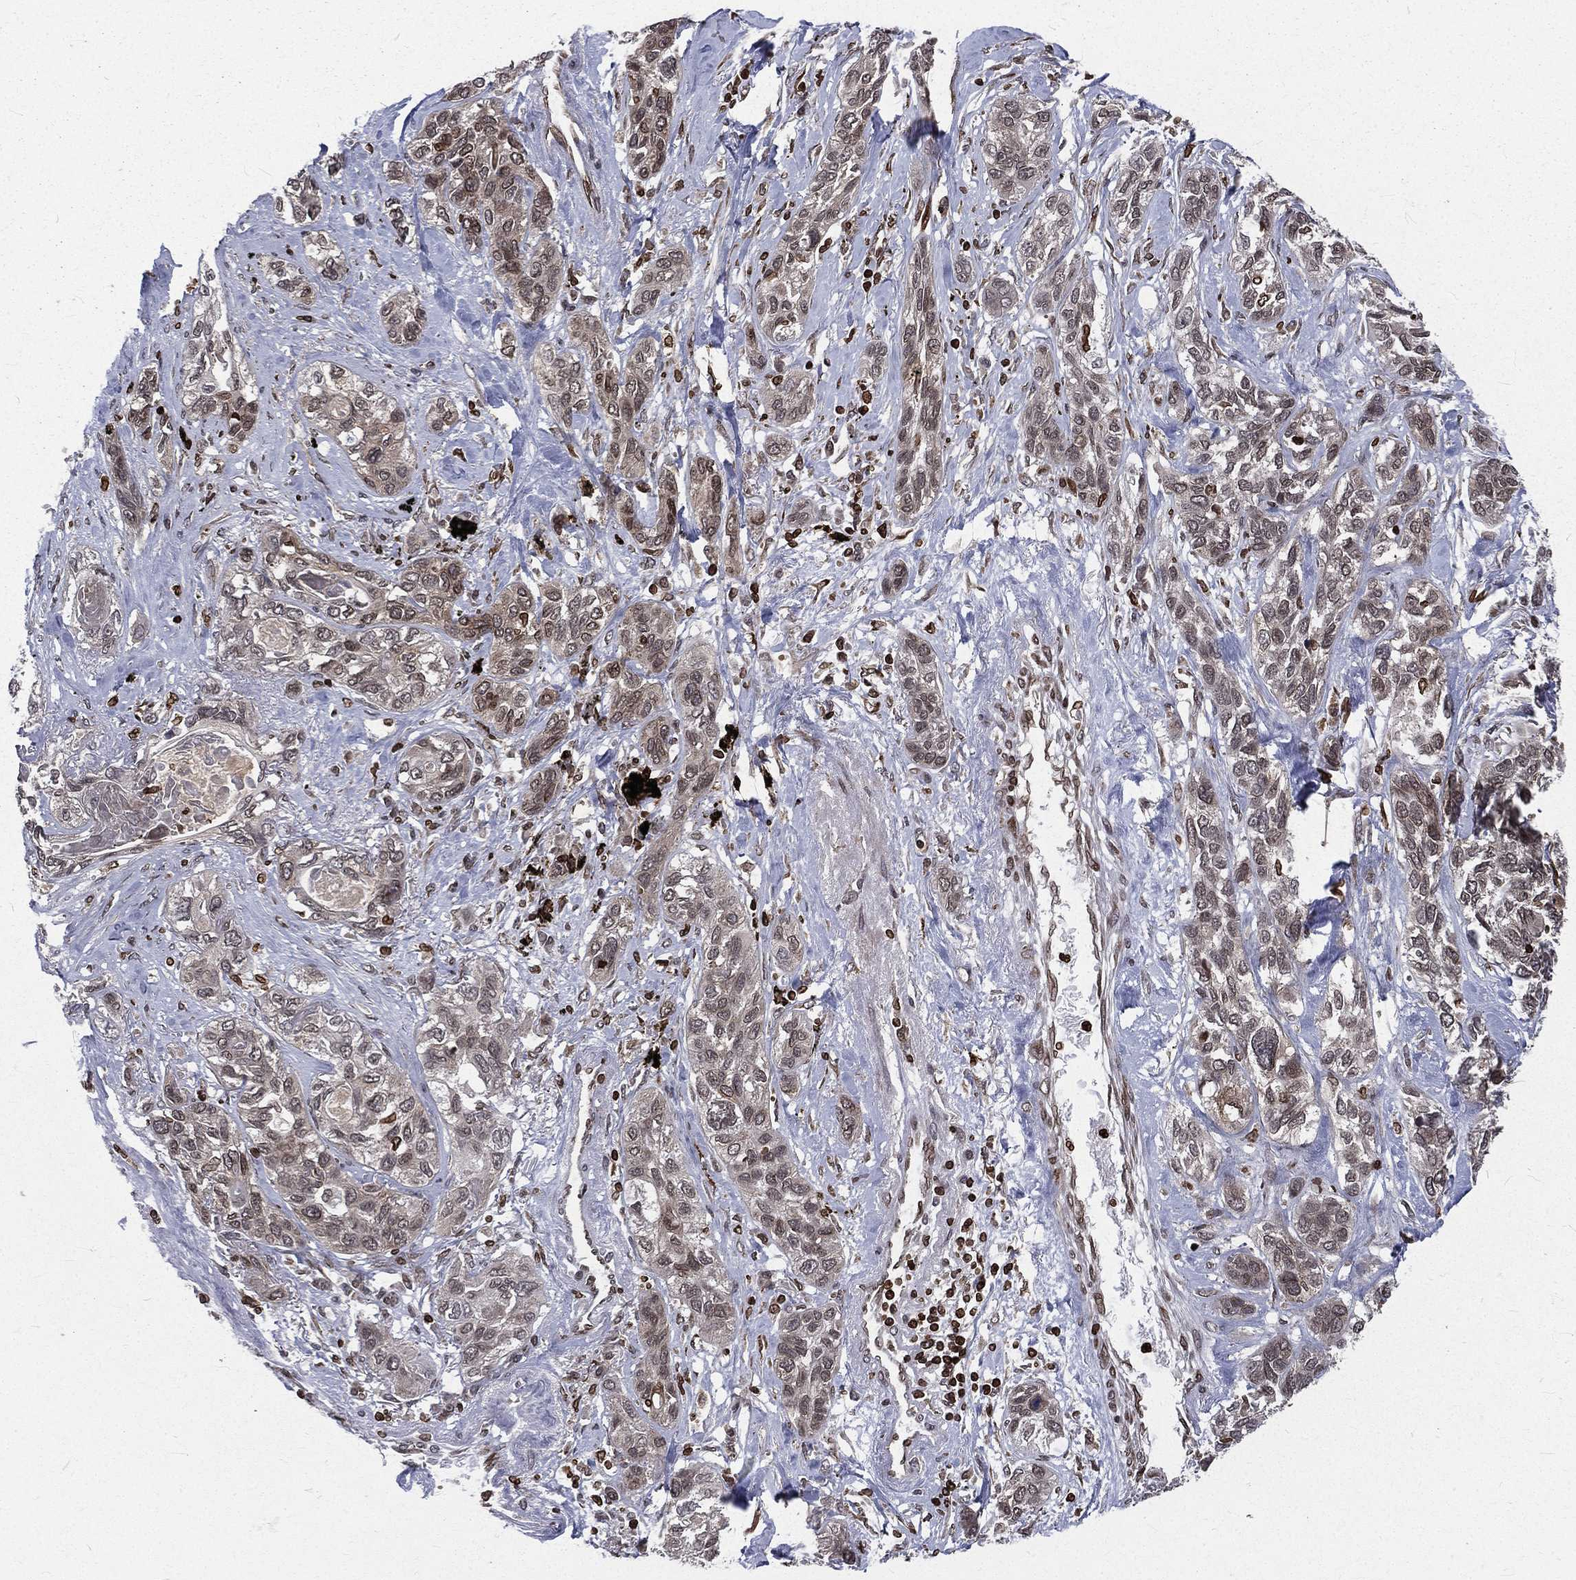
{"staining": {"intensity": "negative", "quantity": "none", "location": "none"}, "tissue": "lung cancer", "cell_type": "Tumor cells", "image_type": "cancer", "snomed": [{"axis": "morphology", "description": "Squamous cell carcinoma, NOS"}, {"axis": "topography", "description": "Lung"}], "caption": "This is an immunohistochemistry (IHC) micrograph of human lung squamous cell carcinoma. There is no staining in tumor cells.", "gene": "LBR", "patient": {"sex": "female", "age": 70}}